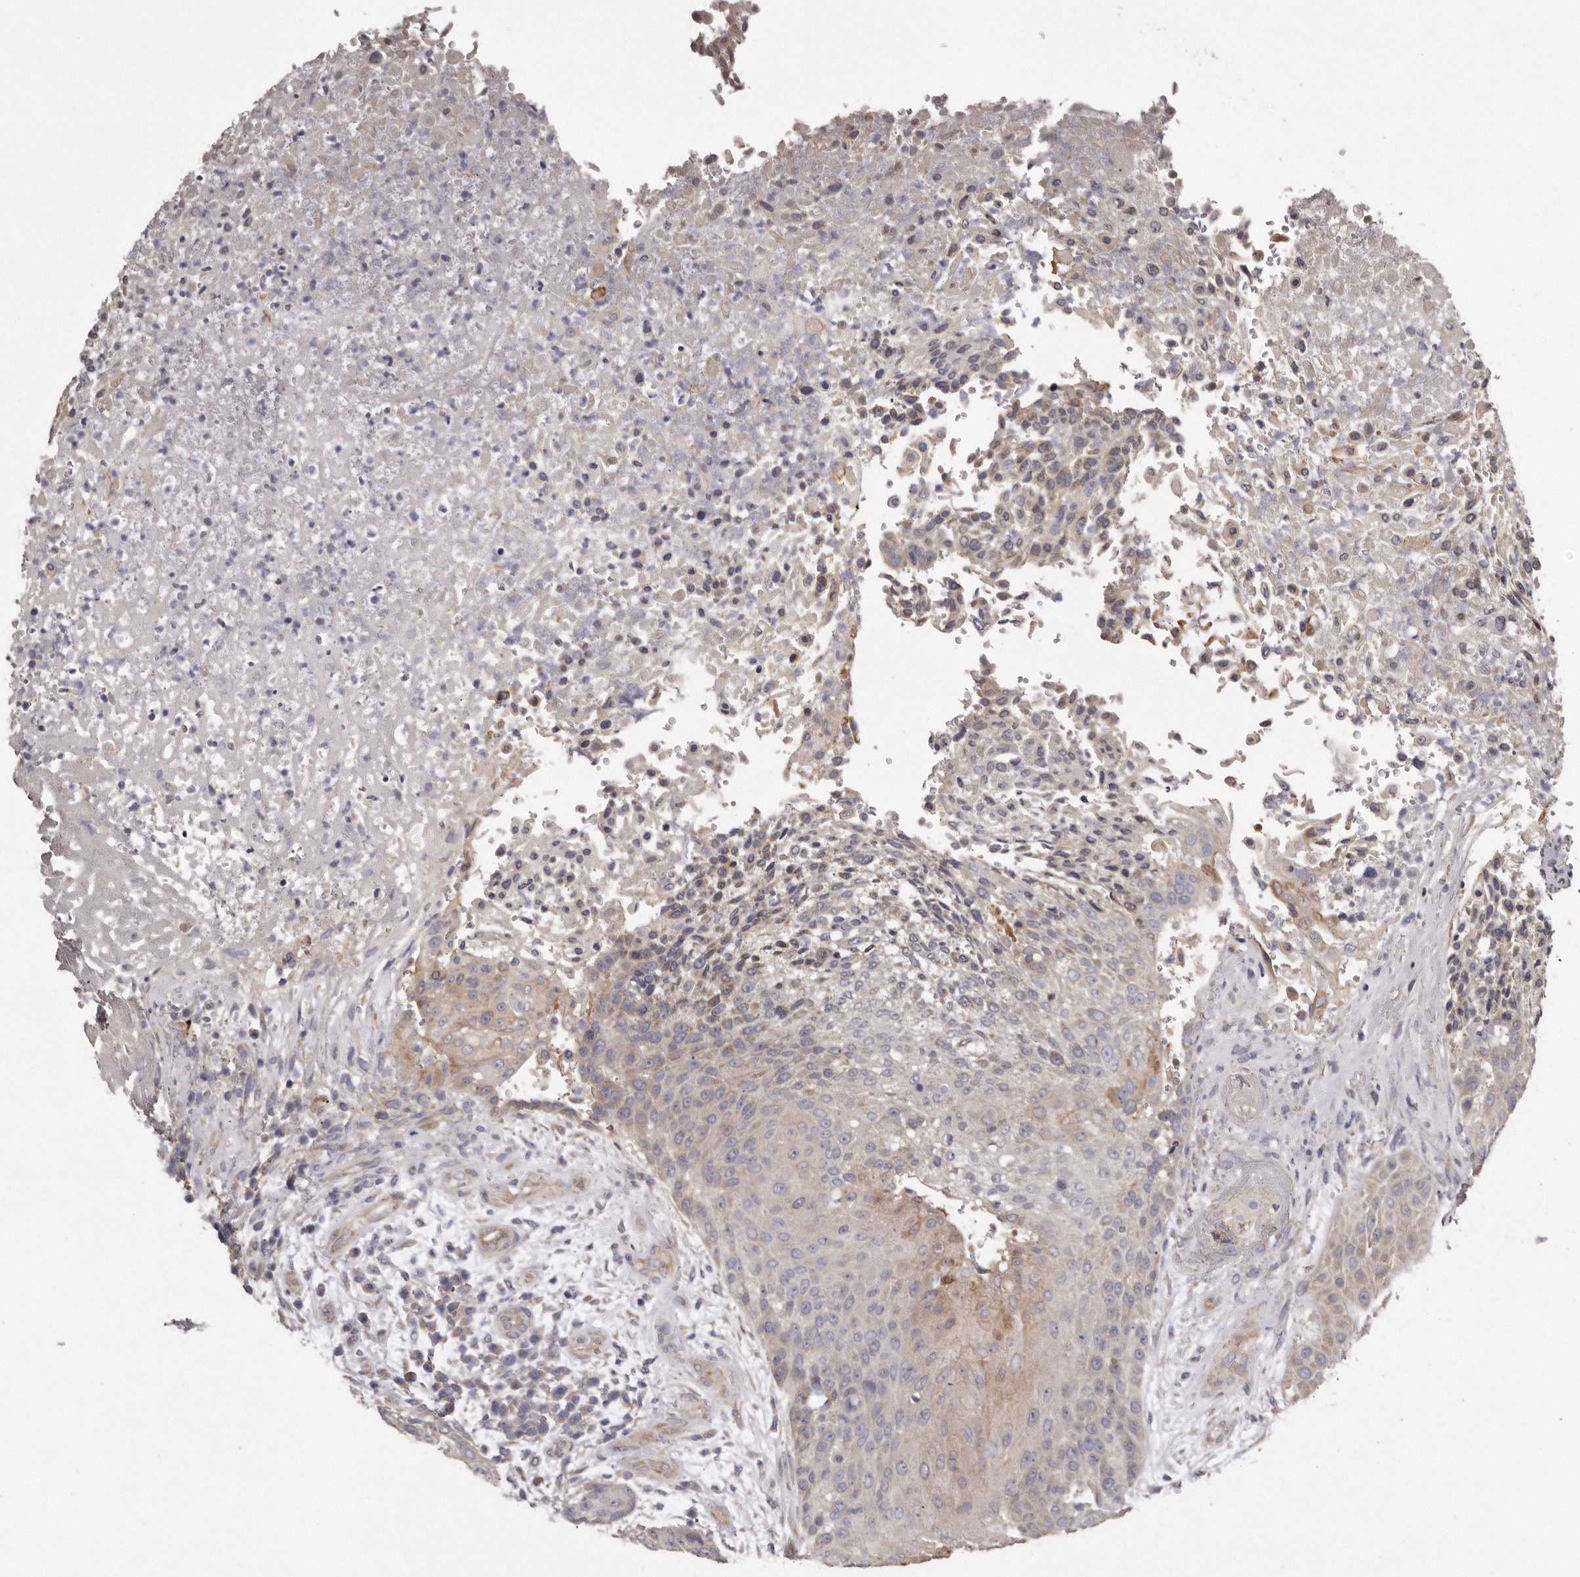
{"staining": {"intensity": "weak", "quantity": "<25%", "location": "cytoplasmic/membranous"}, "tissue": "urothelial cancer", "cell_type": "Tumor cells", "image_type": "cancer", "snomed": [{"axis": "morphology", "description": "Urothelial carcinoma, High grade"}, {"axis": "topography", "description": "Urinary bladder"}], "caption": "Protein analysis of urothelial carcinoma (high-grade) reveals no significant staining in tumor cells.", "gene": "ARMCX1", "patient": {"sex": "female", "age": 63}}